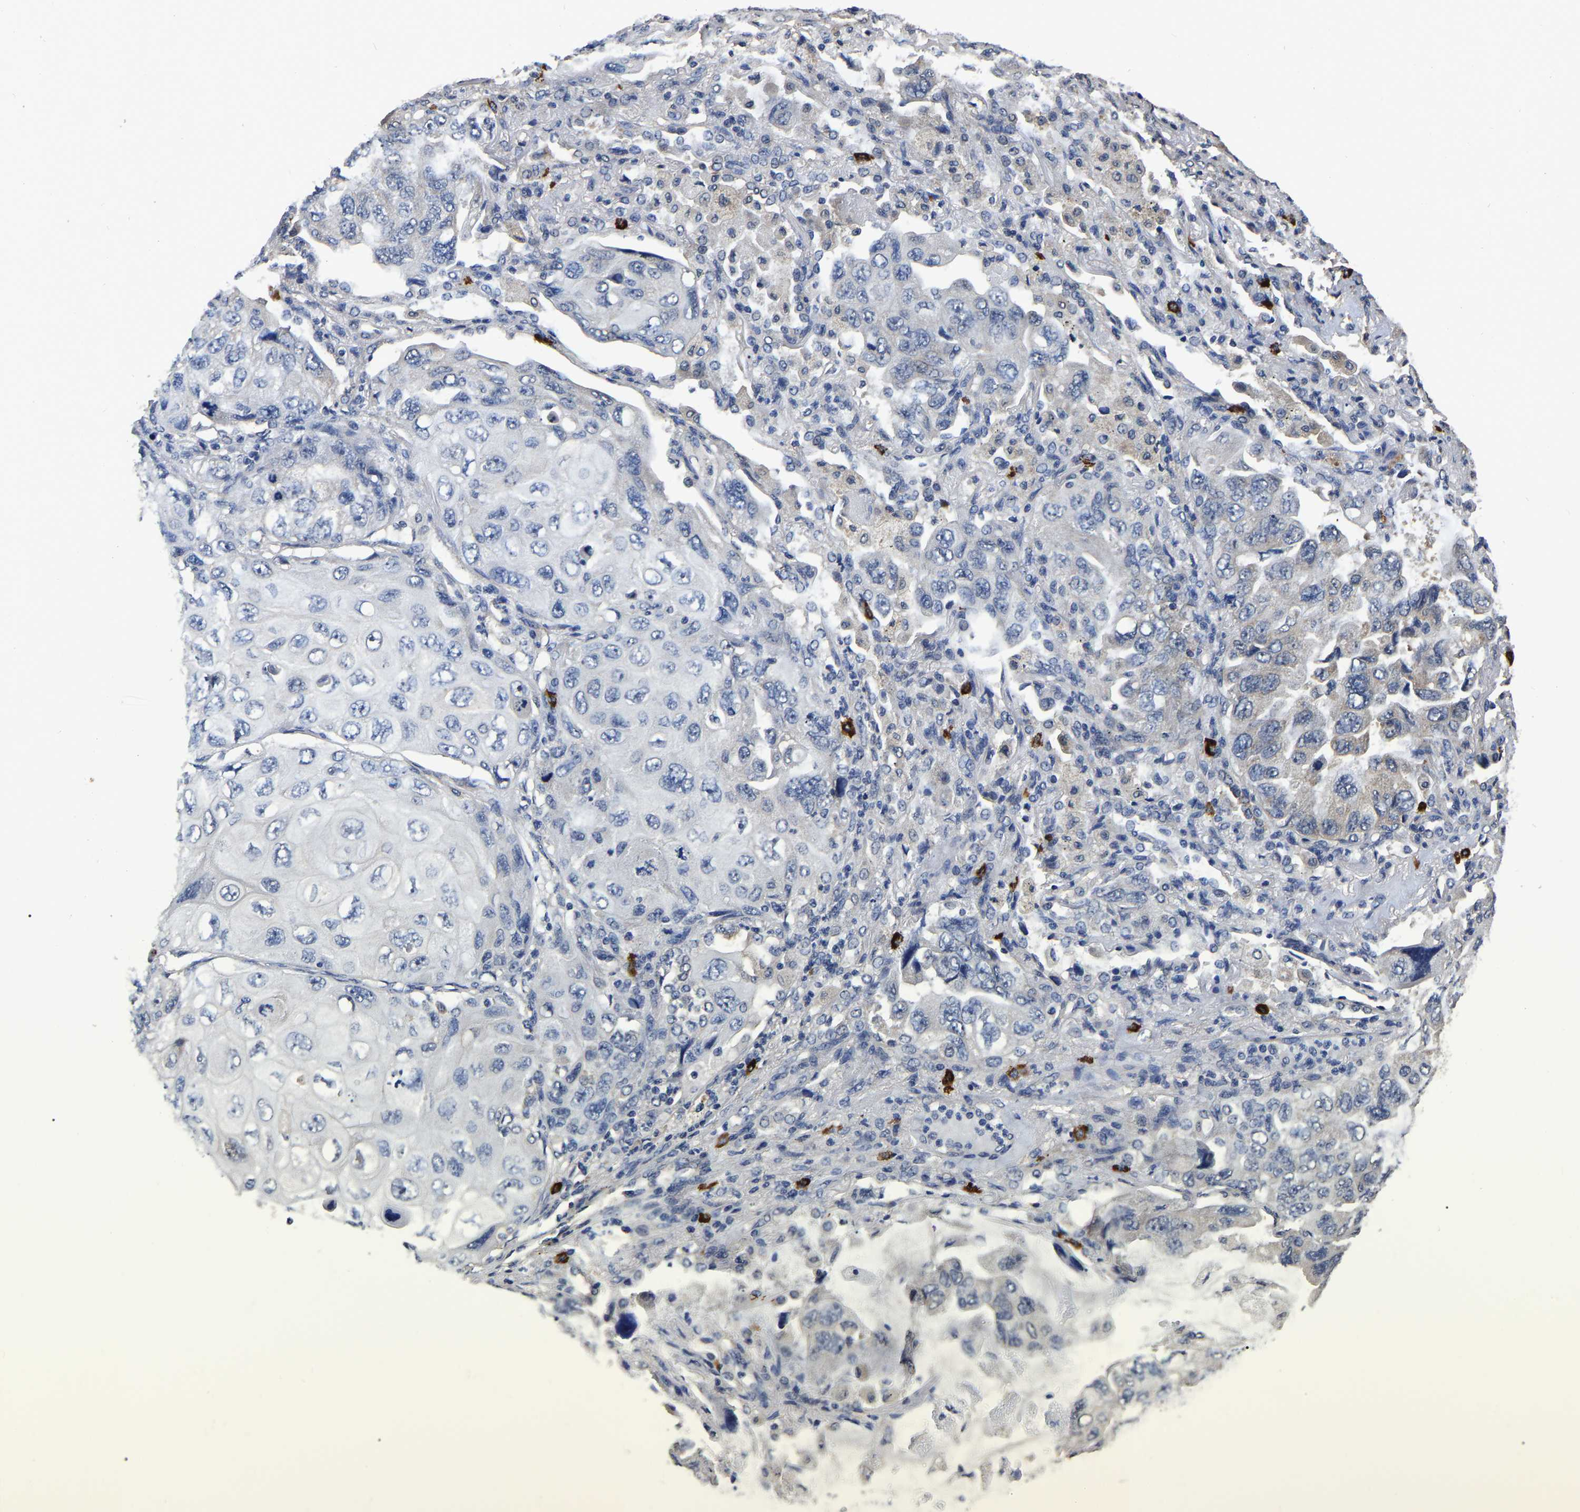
{"staining": {"intensity": "weak", "quantity": "<25%", "location": "cytoplasmic/membranous"}, "tissue": "lung cancer", "cell_type": "Tumor cells", "image_type": "cancer", "snomed": [{"axis": "morphology", "description": "Squamous cell carcinoma, NOS"}, {"axis": "topography", "description": "Lung"}], "caption": "Immunohistochemistry (IHC) micrograph of neoplastic tissue: squamous cell carcinoma (lung) stained with DAB reveals no significant protein positivity in tumor cells.", "gene": "STK32C", "patient": {"sex": "female", "age": 73}}